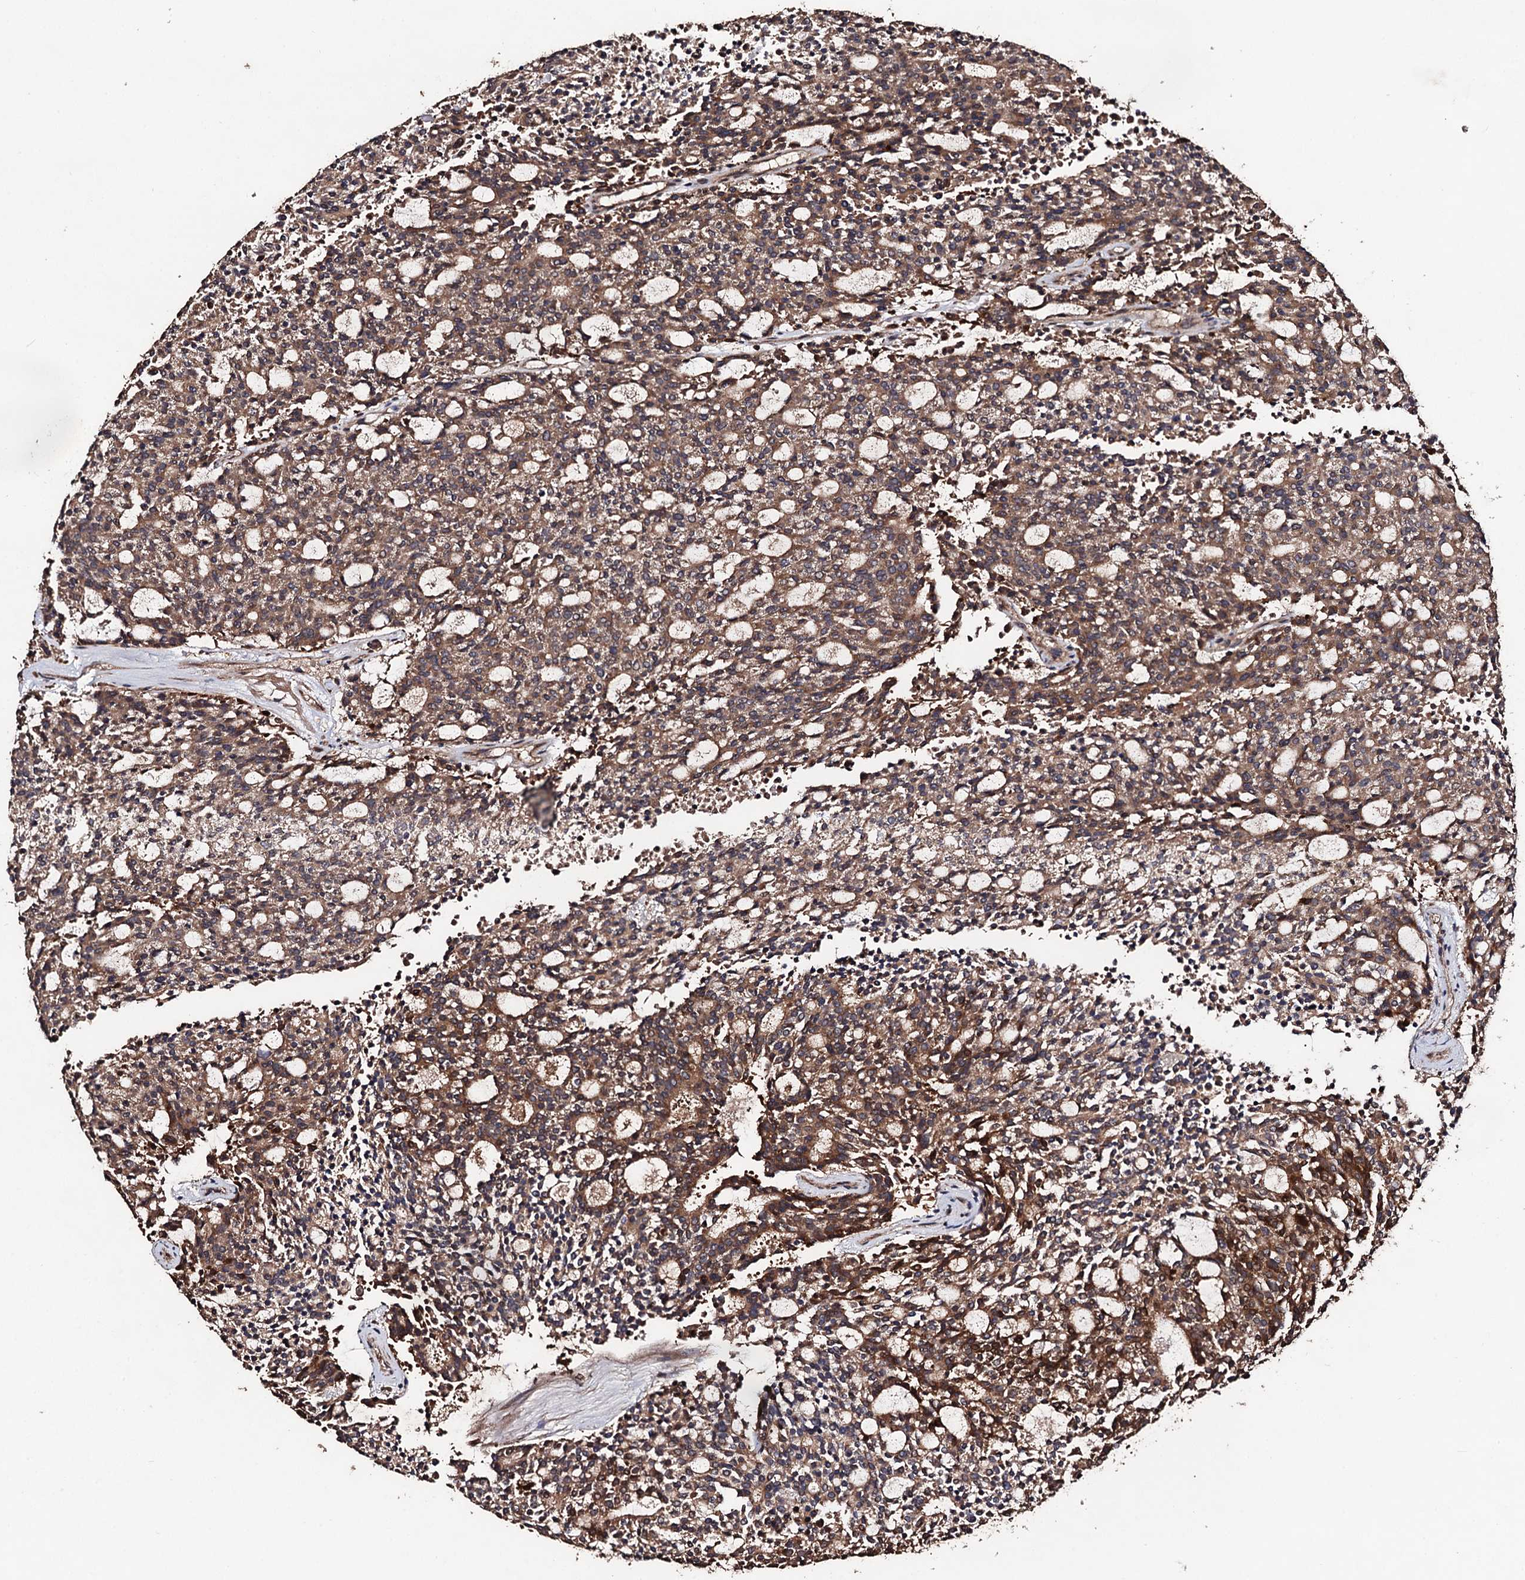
{"staining": {"intensity": "moderate", "quantity": ">75%", "location": "cytoplasmic/membranous"}, "tissue": "carcinoid", "cell_type": "Tumor cells", "image_type": "cancer", "snomed": [{"axis": "morphology", "description": "Carcinoid, malignant, NOS"}, {"axis": "topography", "description": "Pancreas"}], "caption": "A brown stain shows moderate cytoplasmic/membranous expression of a protein in human malignant carcinoid tumor cells. (DAB = brown stain, brightfield microscopy at high magnification).", "gene": "PPTC7", "patient": {"sex": "female", "age": 54}}